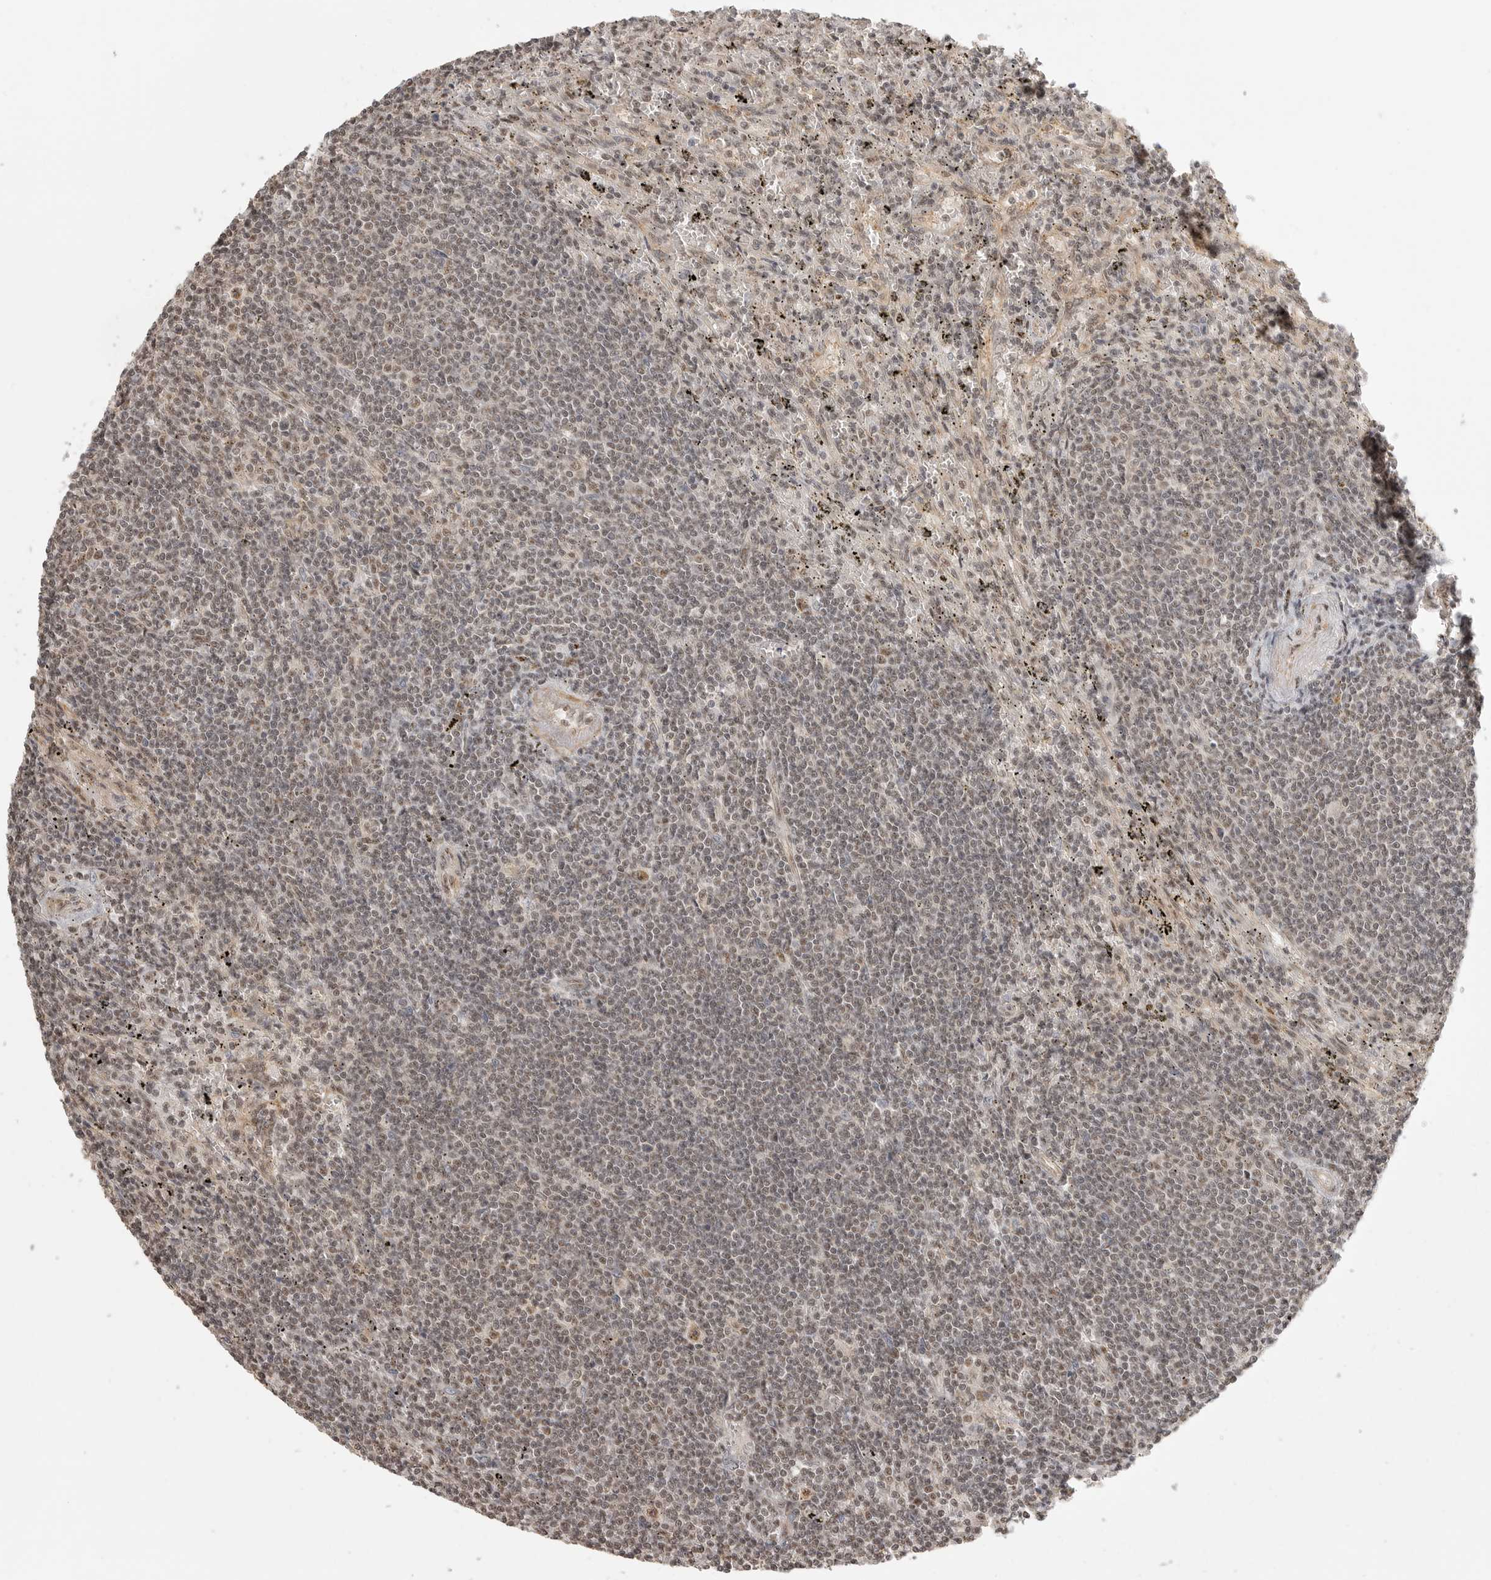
{"staining": {"intensity": "weak", "quantity": "<25%", "location": "nuclear"}, "tissue": "lymphoma", "cell_type": "Tumor cells", "image_type": "cancer", "snomed": [{"axis": "morphology", "description": "Malignant lymphoma, non-Hodgkin's type, Low grade"}, {"axis": "topography", "description": "Spleen"}], "caption": "Tumor cells are negative for brown protein staining in lymphoma. Brightfield microscopy of immunohistochemistry (IHC) stained with DAB (3,3'-diaminobenzidine) (brown) and hematoxylin (blue), captured at high magnification.", "gene": "POMP", "patient": {"sex": "male", "age": 76}}